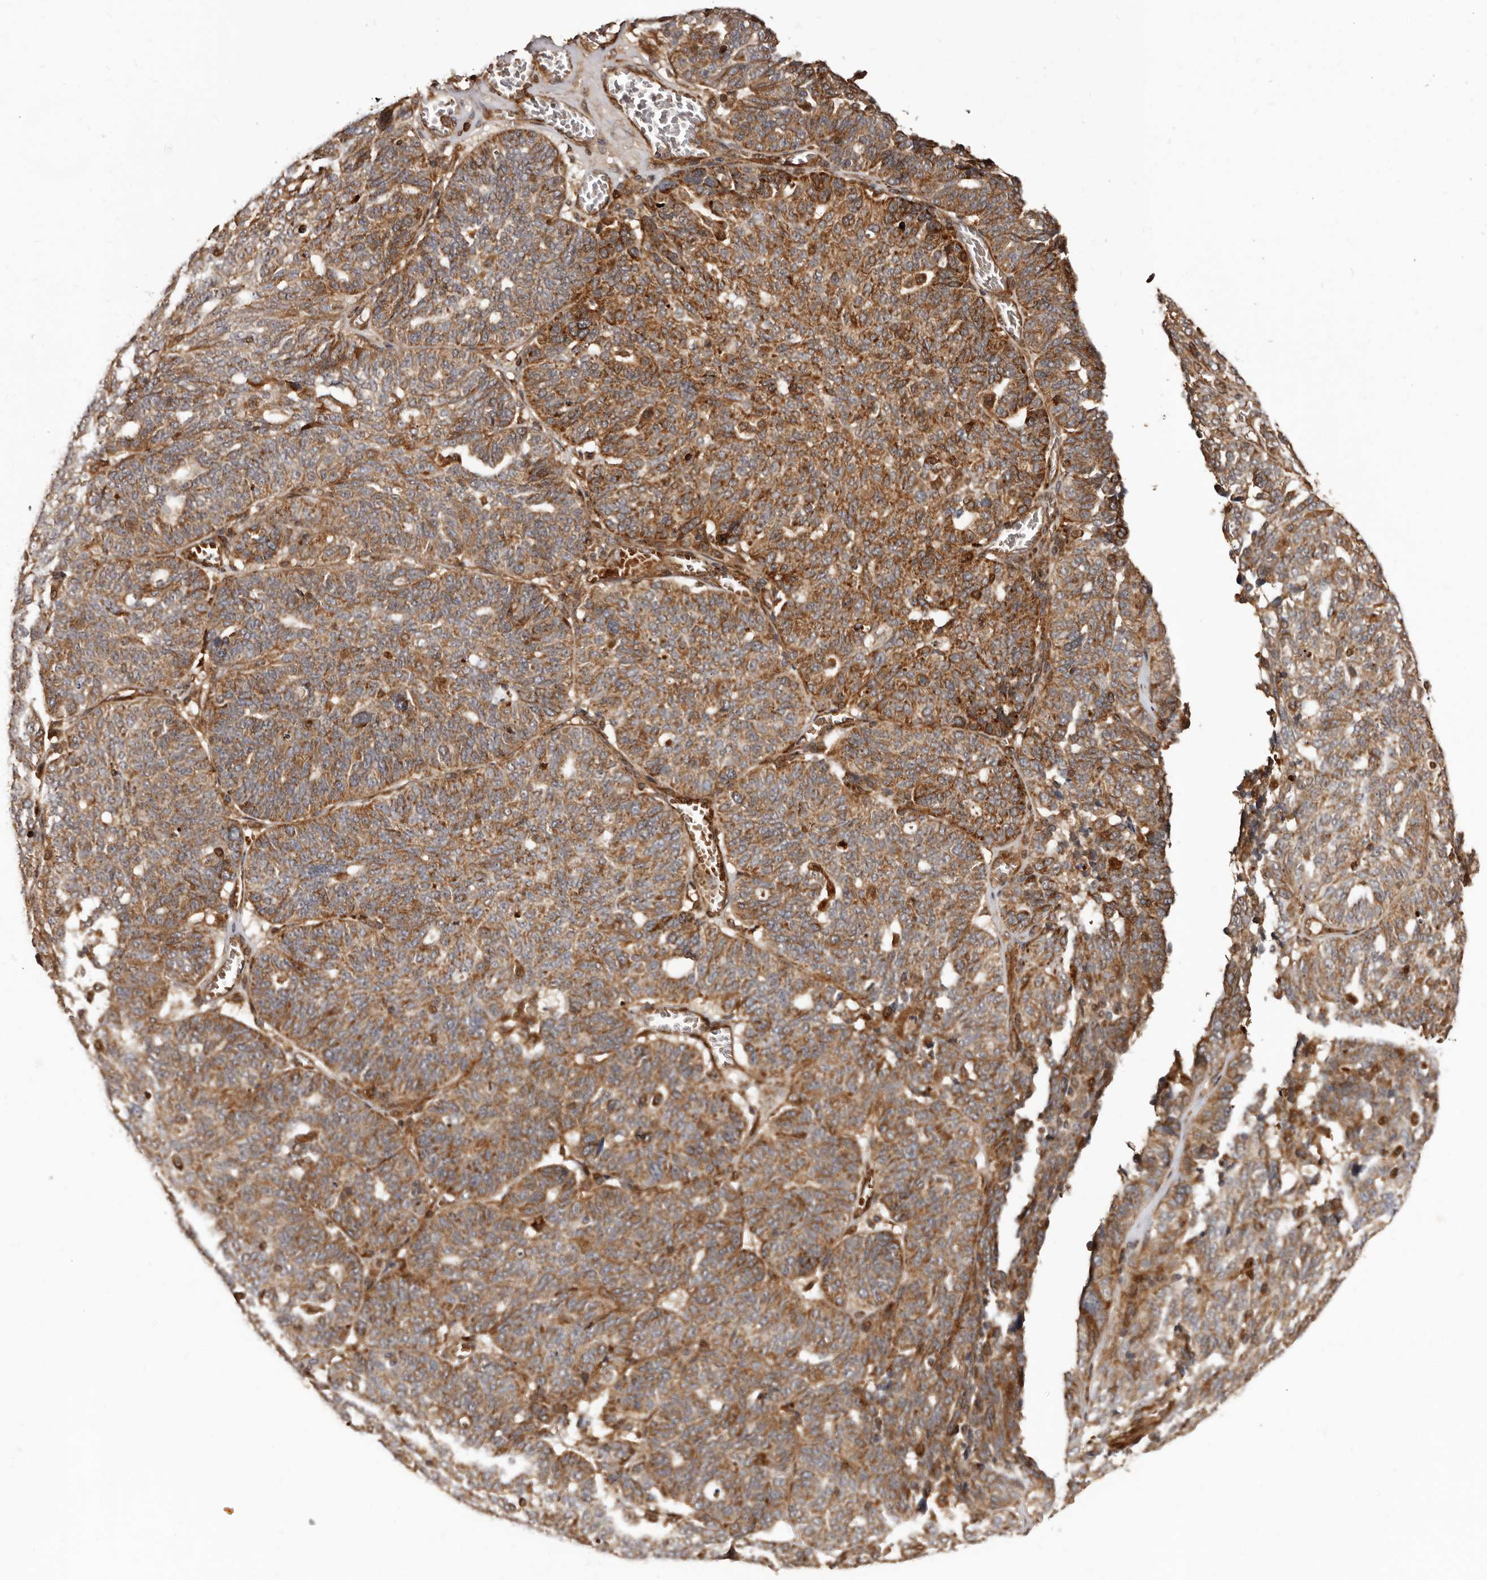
{"staining": {"intensity": "moderate", "quantity": ">75%", "location": "cytoplasmic/membranous"}, "tissue": "ovarian cancer", "cell_type": "Tumor cells", "image_type": "cancer", "snomed": [{"axis": "morphology", "description": "Cystadenocarcinoma, serous, NOS"}, {"axis": "topography", "description": "Ovary"}], "caption": "Immunohistochemical staining of human ovarian cancer exhibits medium levels of moderate cytoplasmic/membranous protein staining in about >75% of tumor cells. The staining is performed using DAB brown chromogen to label protein expression. The nuclei are counter-stained blue using hematoxylin.", "gene": "BAX", "patient": {"sex": "female", "age": 59}}